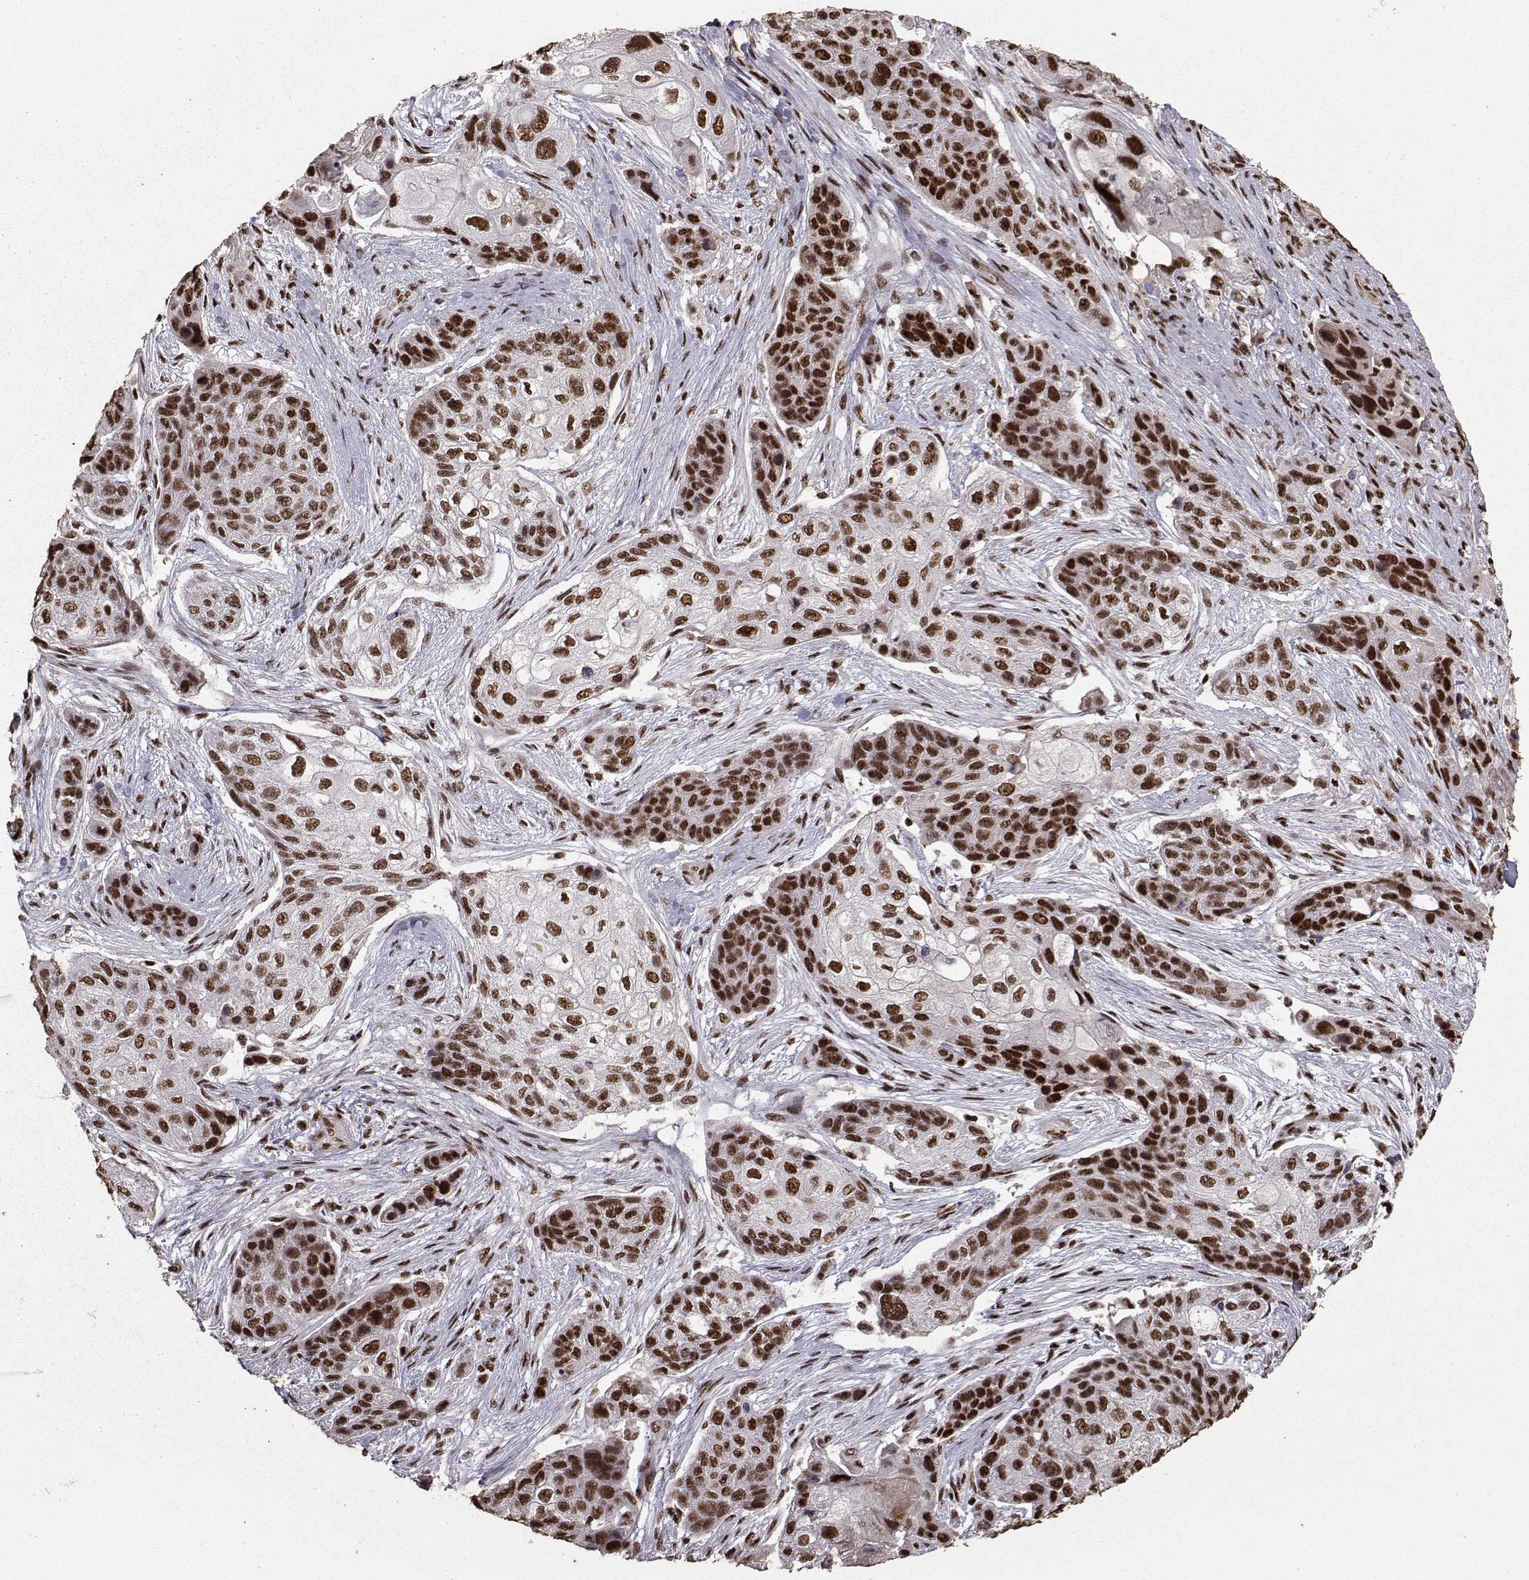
{"staining": {"intensity": "strong", "quantity": ">75%", "location": "nuclear"}, "tissue": "lung cancer", "cell_type": "Tumor cells", "image_type": "cancer", "snomed": [{"axis": "morphology", "description": "Squamous cell carcinoma, NOS"}, {"axis": "topography", "description": "Lung"}], "caption": "A high-resolution micrograph shows immunohistochemistry staining of lung cancer (squamous cell carcinoma), which reveals strong nuclear expression in approximately >75% of tumor cells. The protein is stained brown, and the nuclei are stained in blue (DAB IHC with brightfield microscopy, high magnification).", "gene": "SF1", "patient": {"sex": "male", "age": 69}}